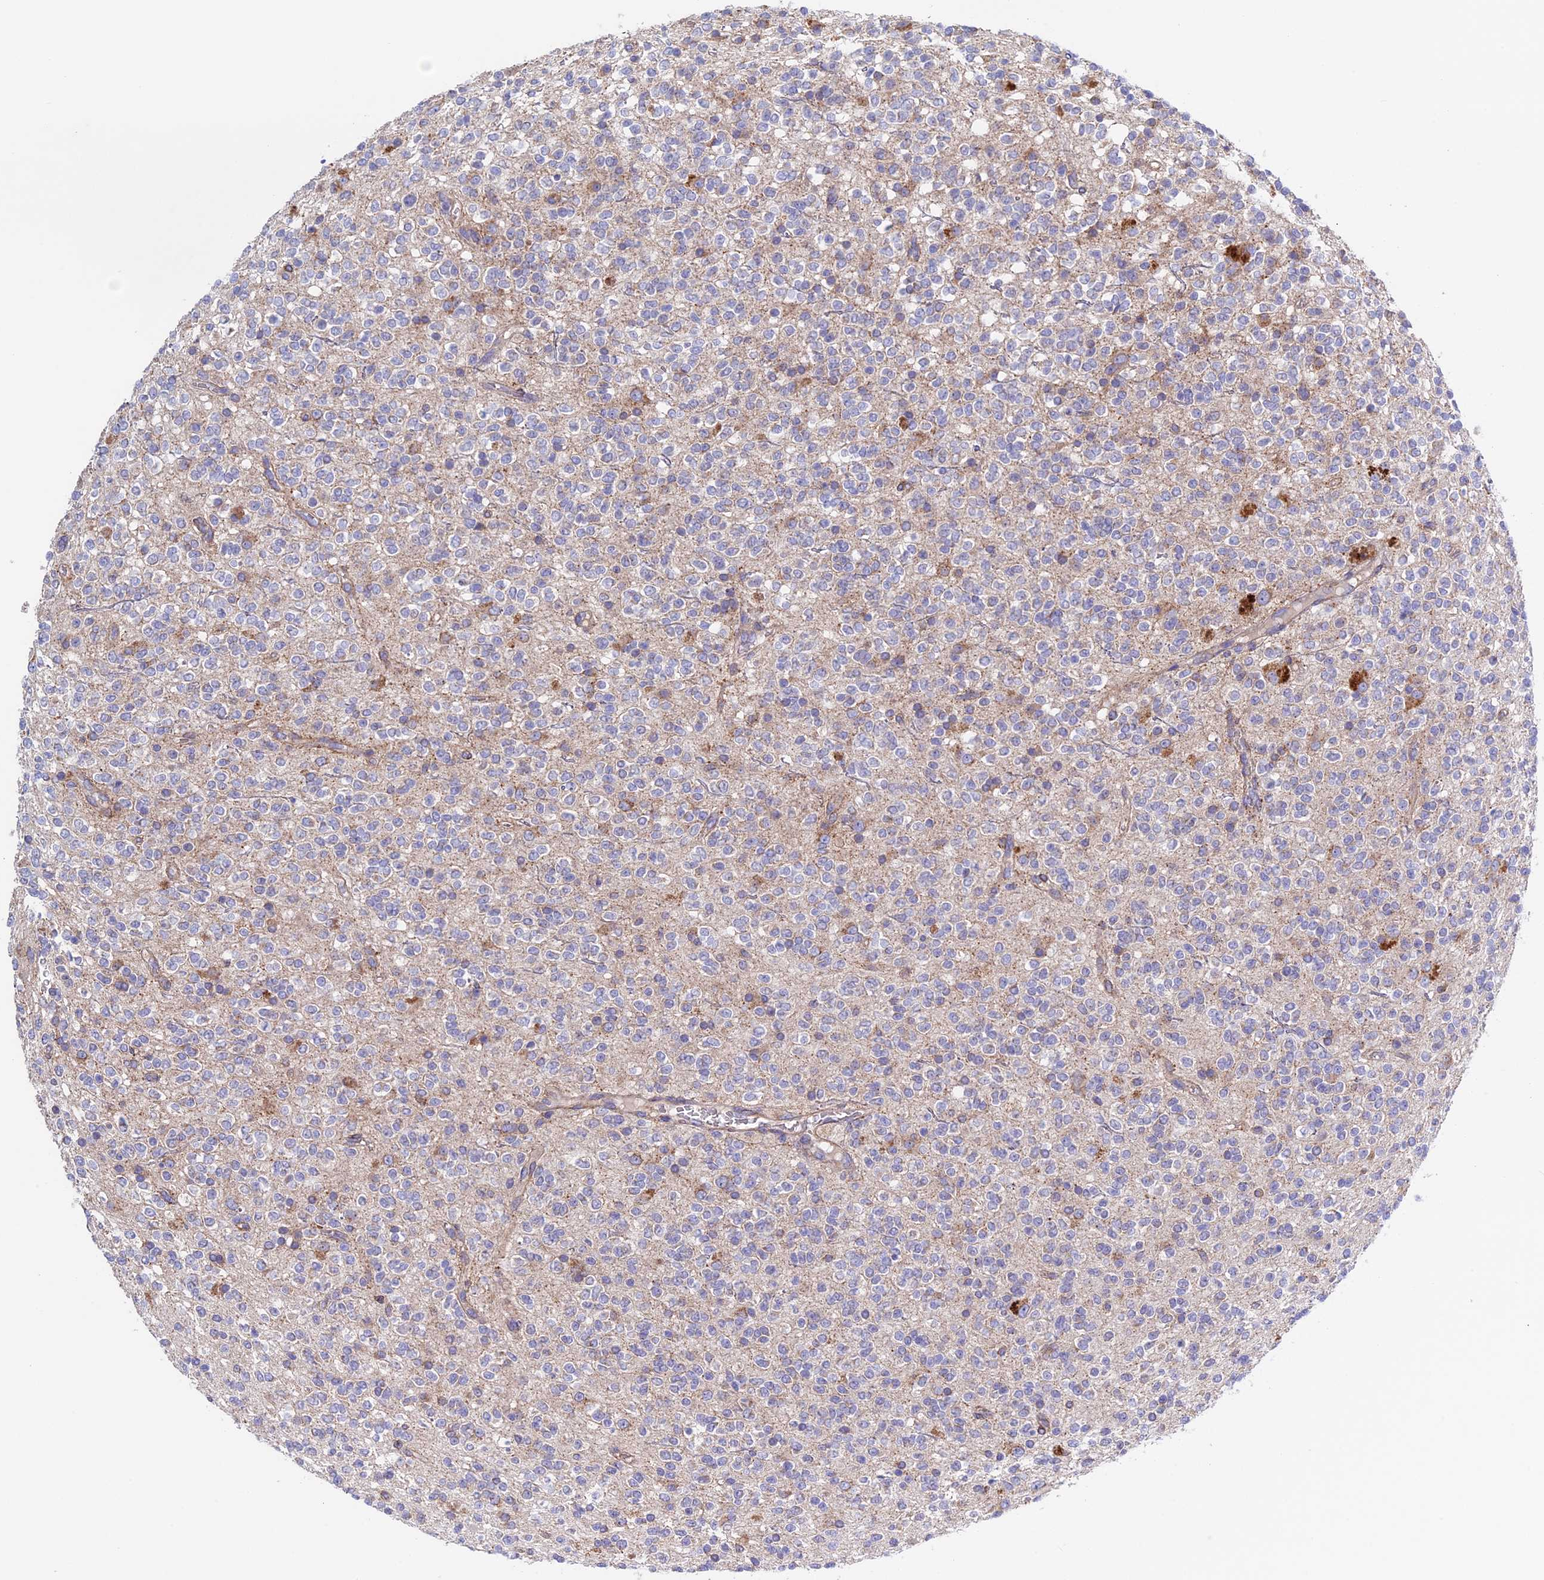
{"staining": {"intensity": "negative", "quantity": "none", "location": "none"}, "tissue": "glioma", "cell_type": "Tumor cells", "image_type": "cancer", "snomed": [{"axis": "morphology", "description": "Glioma, malignant, High grade"}, {"axis": "topography", "description": "Brain"}], "caption": "This is an immunohistochemistry photomicrograph of glioma. There is no staining in tumor cells.", "gene": "ETFDH", "patient": {"sex": "male", "age": 34}}